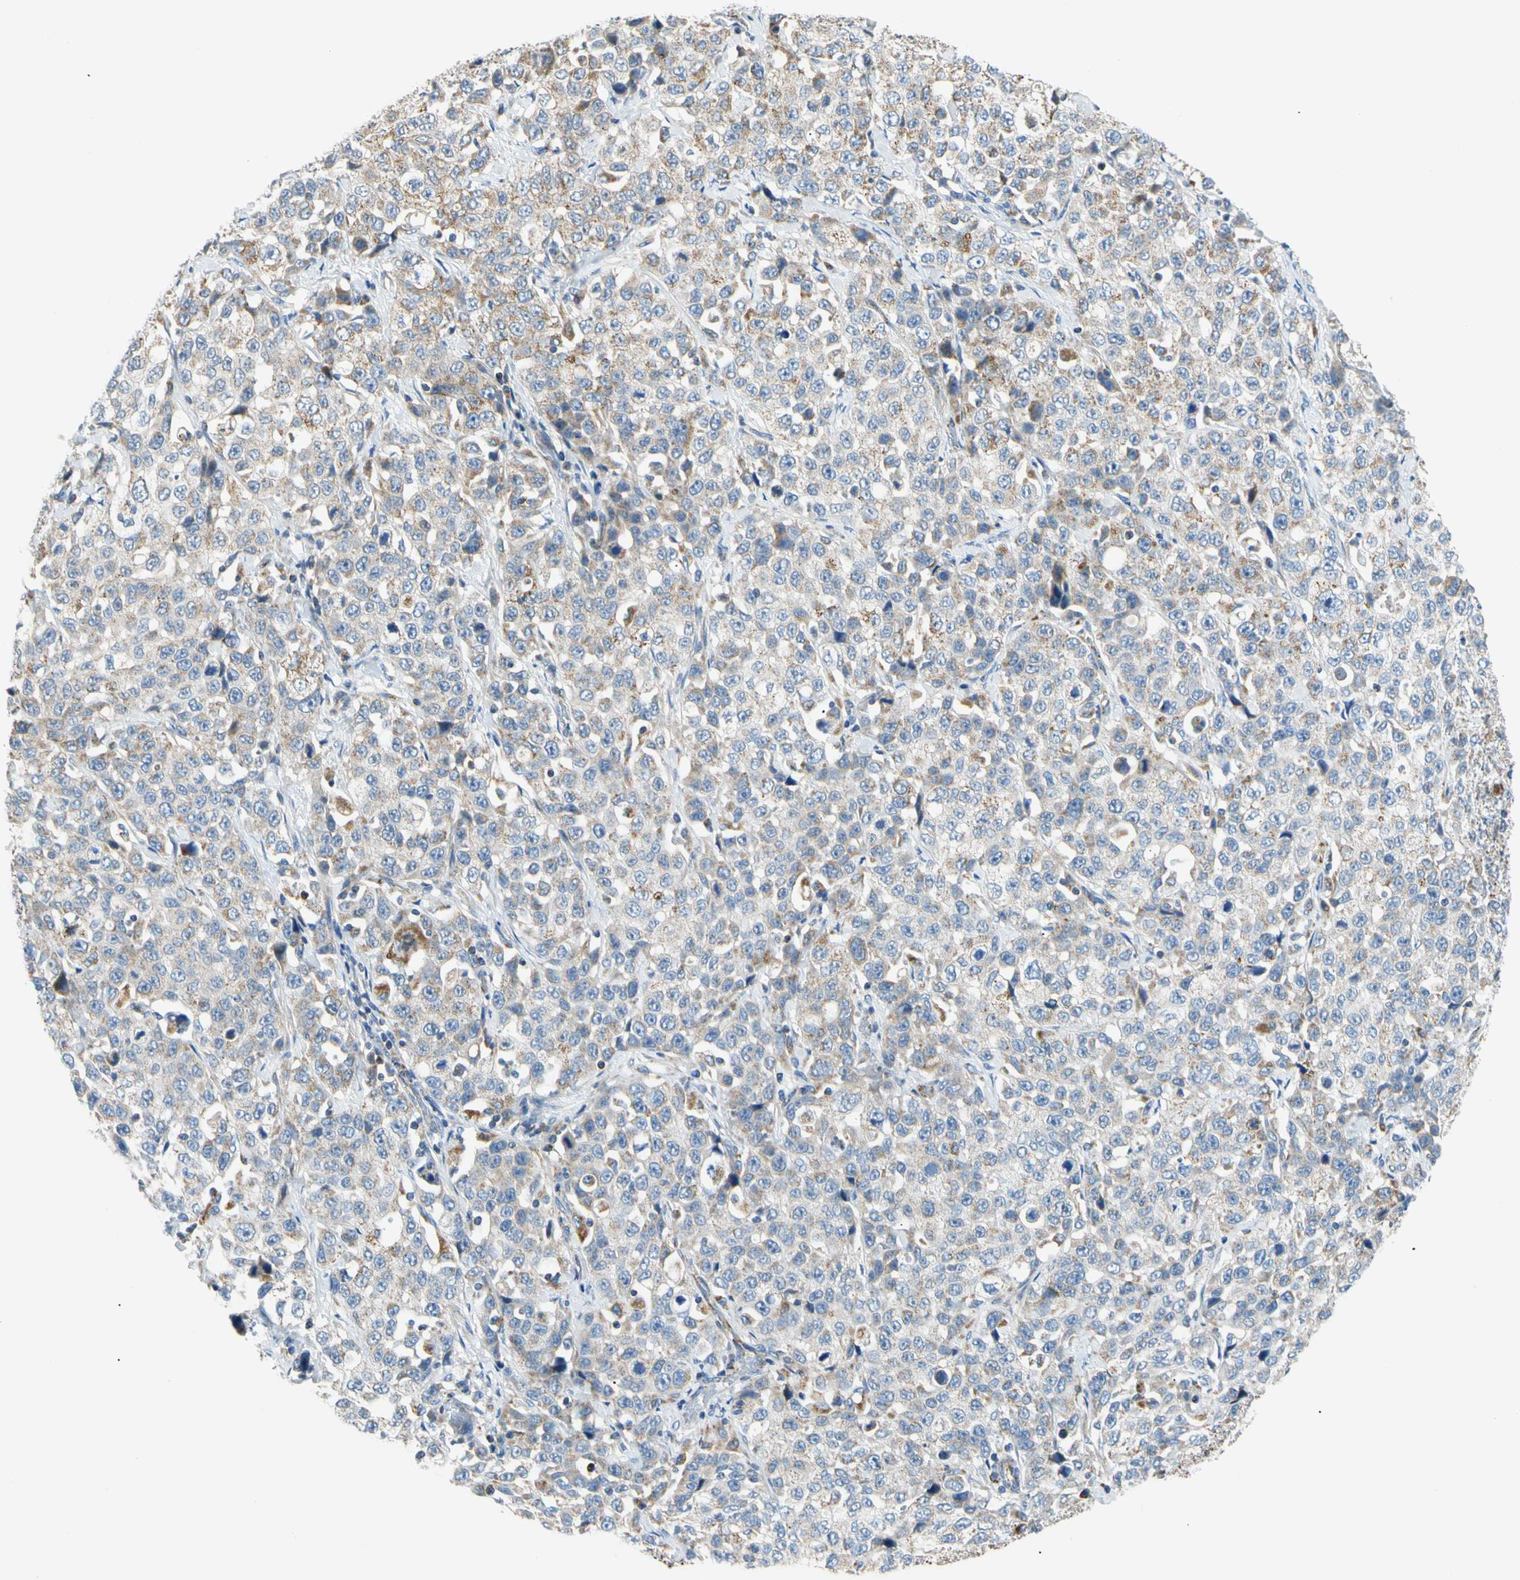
{"staining": {"intensity": "weak", "quantity": "25%-75%", "location": "cytoplasmic/membranous"}, "tissue": "stomach cancer", "cell_type": "Tumor cells", "image_type": "cancer", "snomed": [{"axis": "morphology", "description": "Normal tissue, NOS"}, {"axis": "morphology", "description": "Adenocarcinoma, NOS"}, {"axis": "topography", "description": "Stomach"}], "caption": "An immunohistochemistry (IHC) photomicrograph of neoplastic tissue is shown. Protein staining in brown highlights weak cytoplasmic/membranous positivity in stomach adenocarcinoma within tumor cells.", "gene": "ACAT1", "patient": {"sex": "male", "age": 48}}